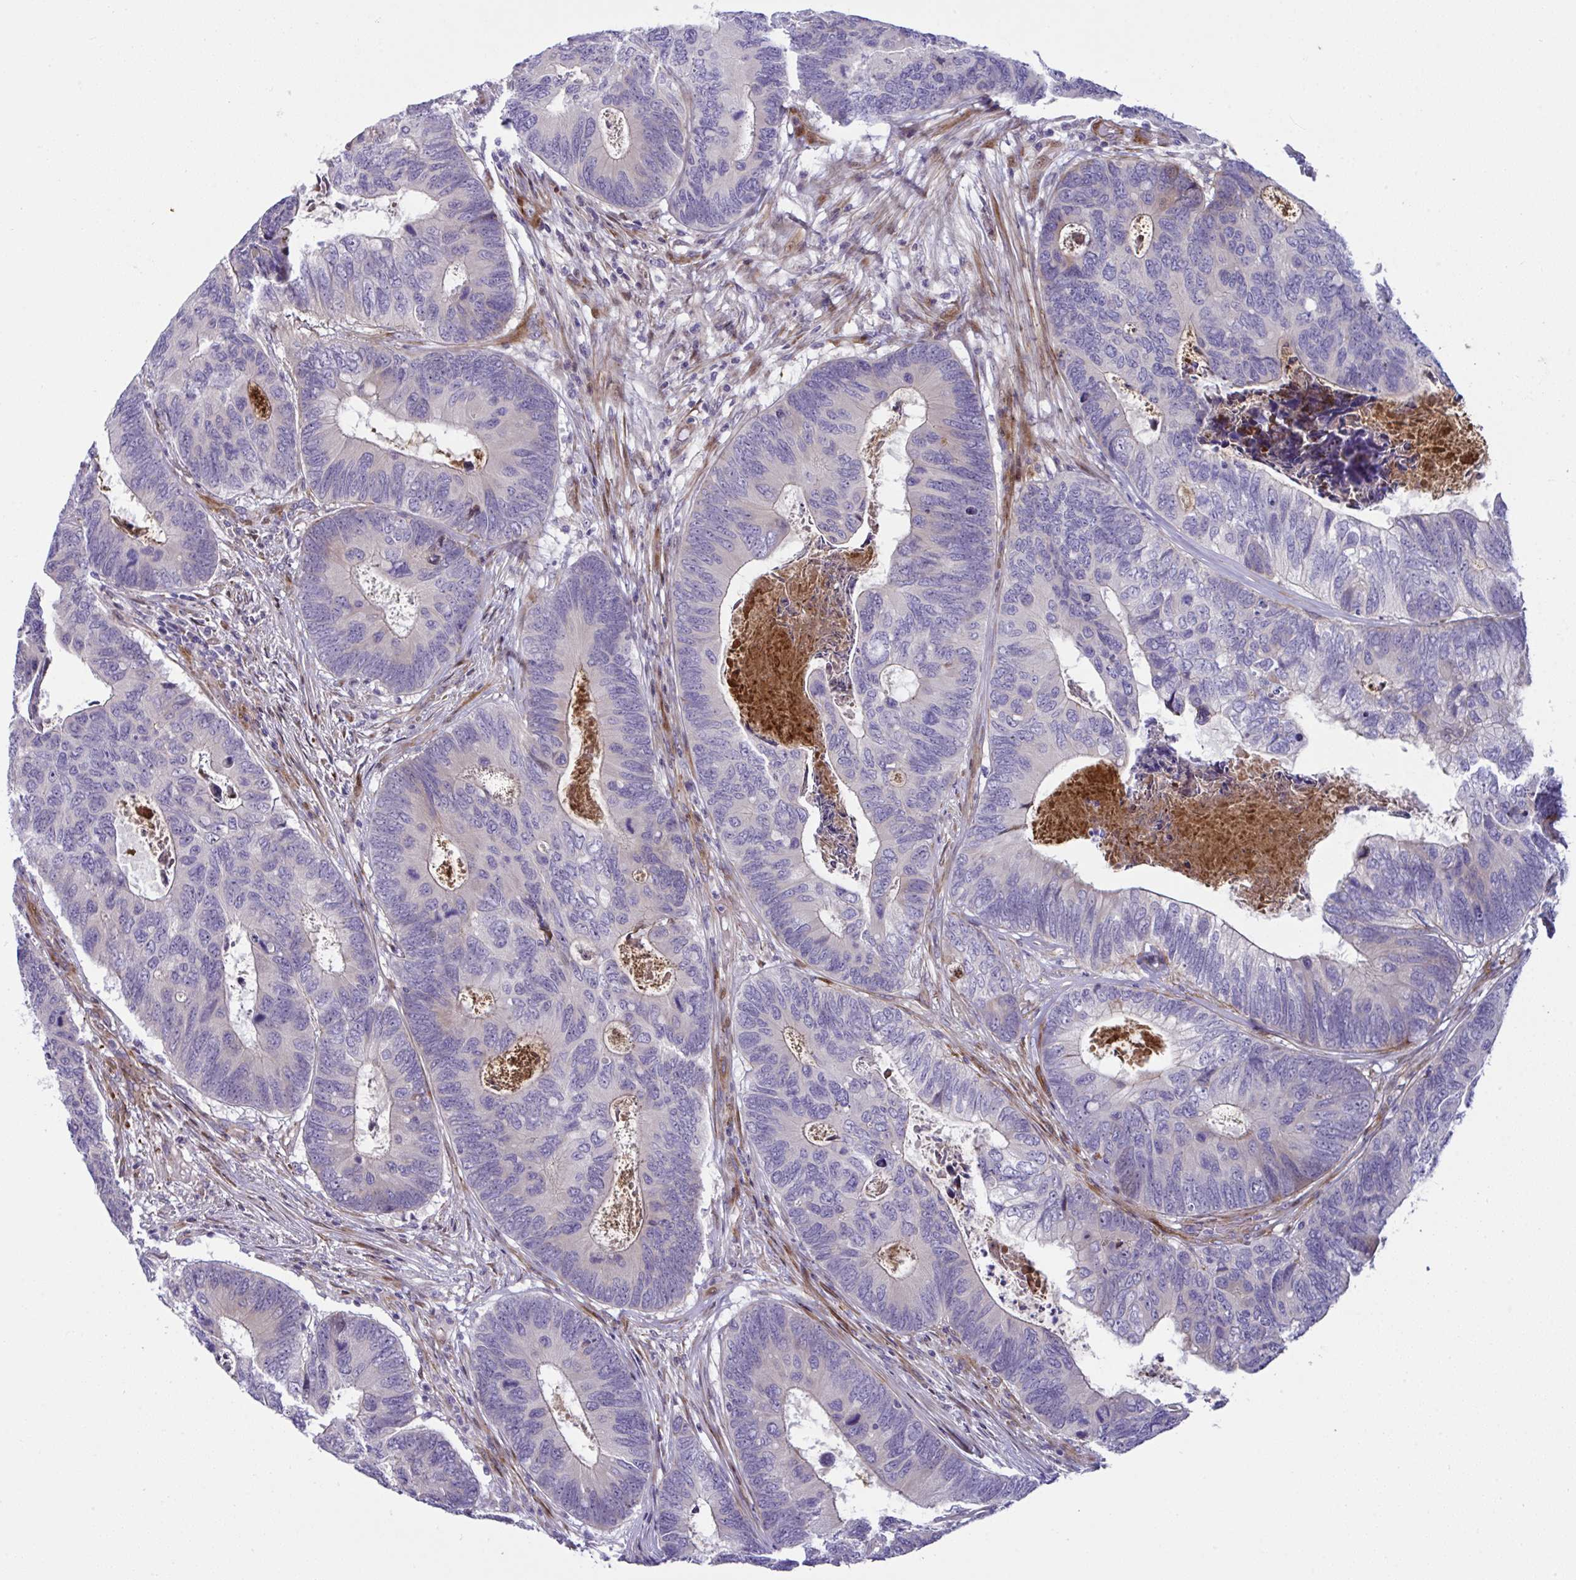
{"staining": {"intensity": "negative", "quantity": "none", "location": "none"}, "tissue": "colorectal cancer", "cell_type": "Tumor cells", "image_type": "cancer", "snomed": [{"axis": "morphology", "description": "Adenocarcinoma, NOS"}, {"axis": "topography", "description": "Colon"}], "caption": "Tumor cells show no significant protein positivity in colorectal adenocarcinoma.", "gene": "ZNF713", "patient": {"sex": "female", "age": 67}}